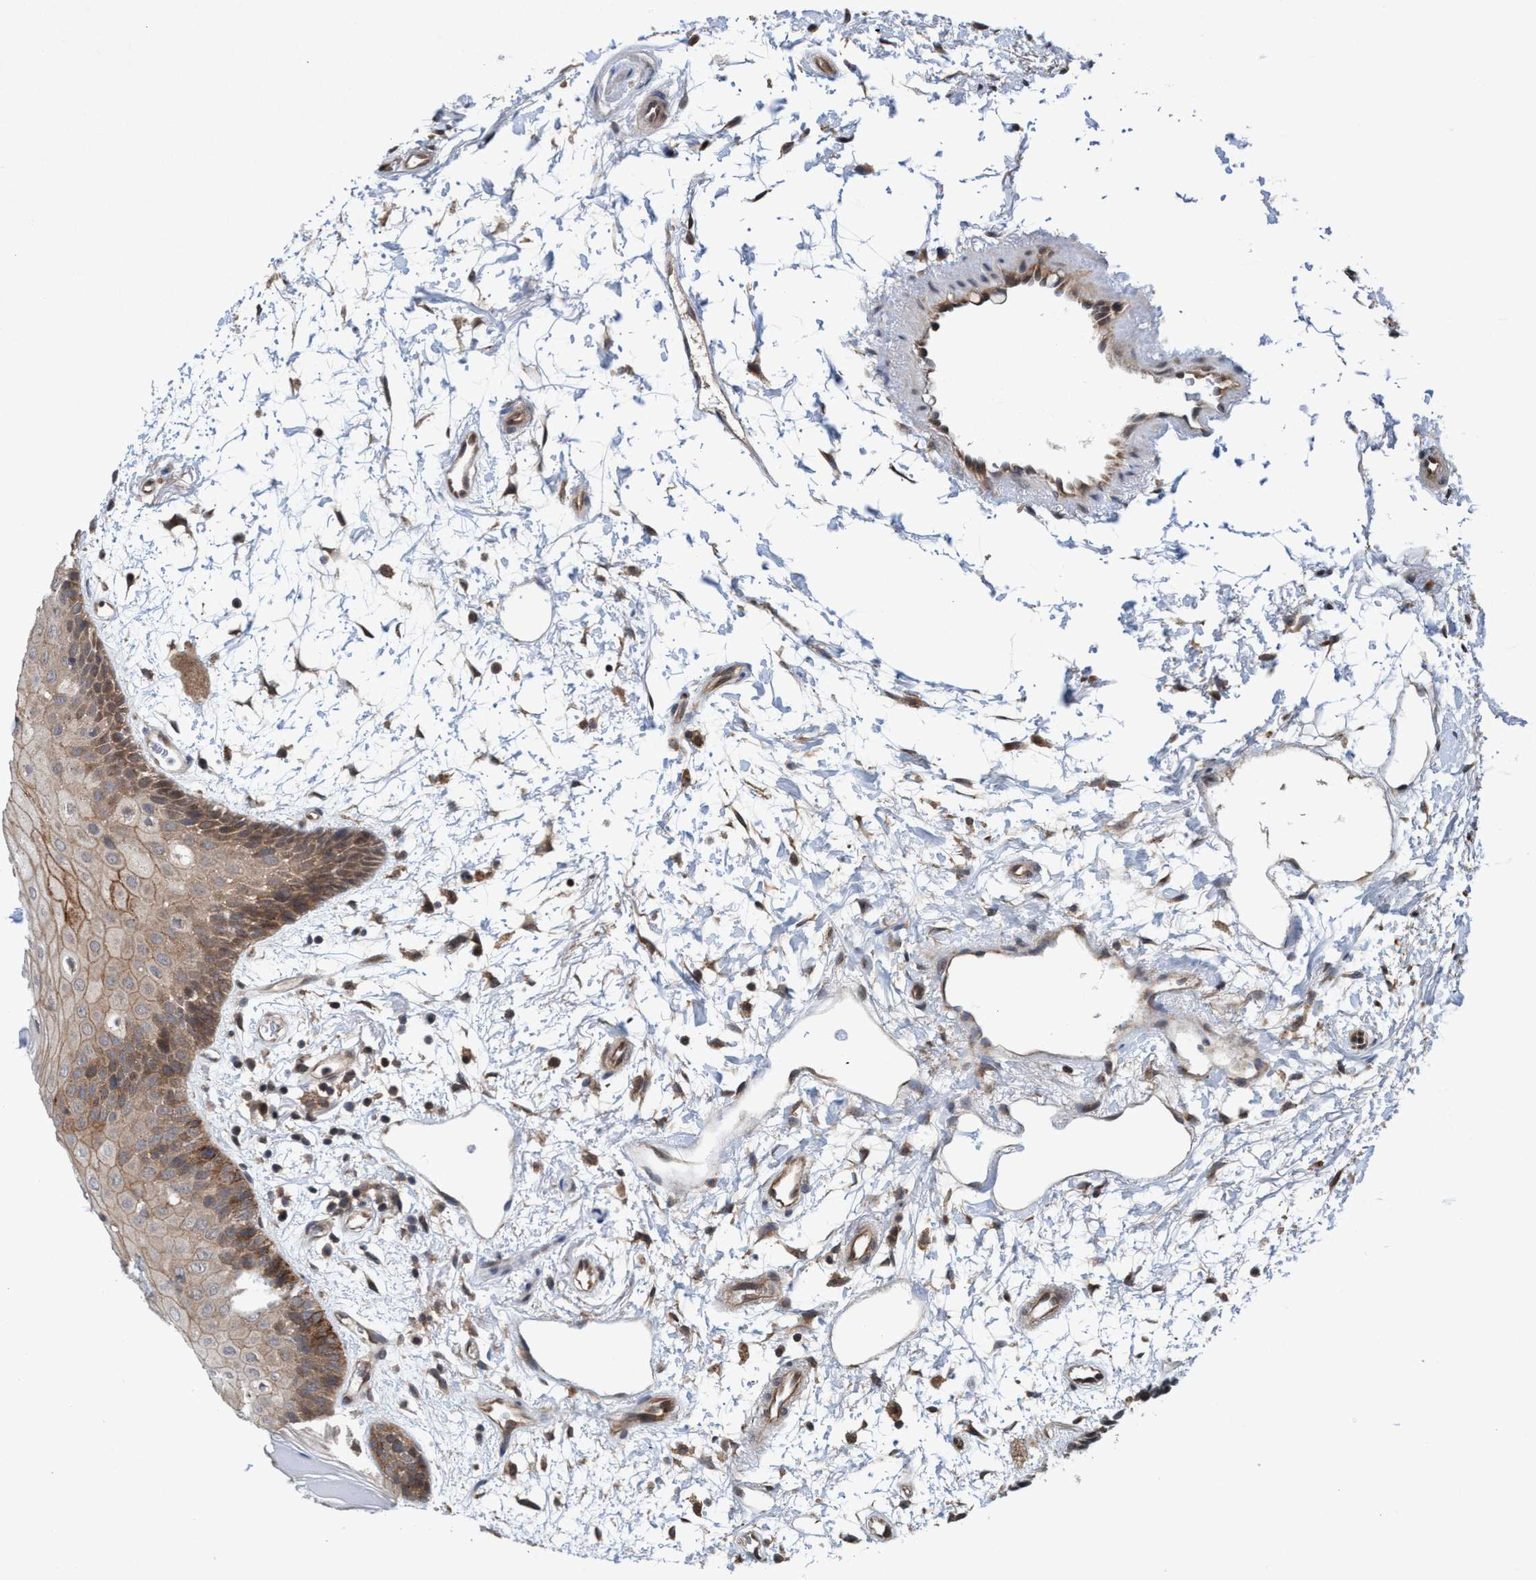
{"staining": {"intensity": "moderate", "quantity": ">75%", "location": "cytoplasmic/membranous"}, "tissue": "oral mucosa", "cell_type": "Squamous epithelial cells", "image_type": "normal", "snomed": [{"axis": "morphology", "description": "Normal tissue, NOS"}, {"axis": "topography", "description": "Skeletal muscle"}, {"axis": "topography", "description": "Oral tissue"}, {"axis": "topography", "description": "Peripheral nerve tissue"}], "caption": "This is a histology image of IHC staining of unremarkable oral mucosa, which shows moderate expression in the cytoplasmic/membranous of squamous epithelial cells.", "gene": "TRIM65", "patient": {"sex": "female", "age": 84}}